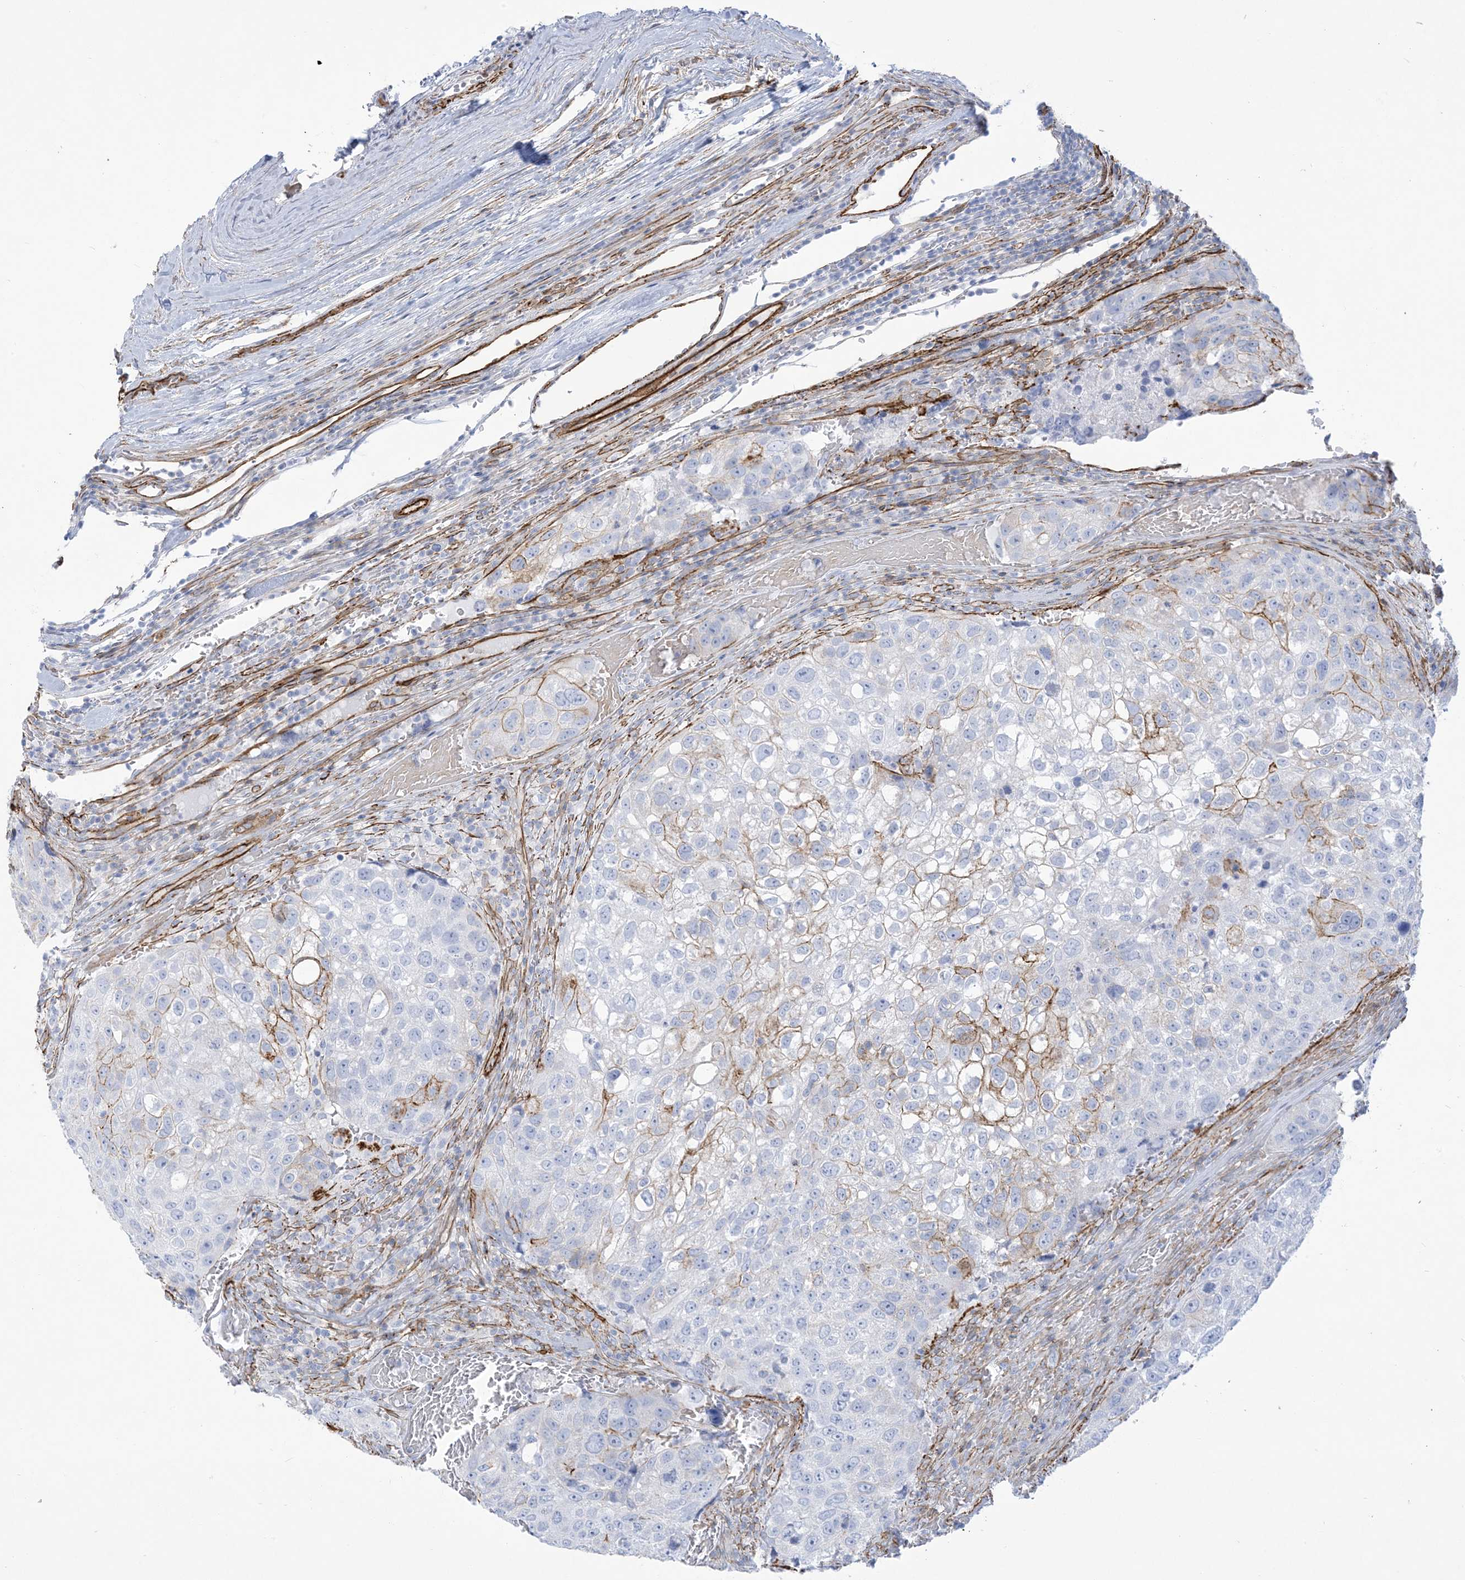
{"staining": {"intensity": "negative", "quantity": "none", "location": "none"}, "tissue": "urothelial cancer", "cell_type": "Tumor cells", "image_type": "cancer", "snomed": [{"axis": "morphology", "description": "Urothelial carcinoma, High grade"}, {"axis": "topography", "description": "Lymph node"}, {"axis": "topography", "description": "Urinary bladder"}], "caption": "Tumor cells show no significant positivity in urothelial carcinoma (high-grade).", "gene": "B3GNT7", "patient": {"sex": "male", "age": 51}}